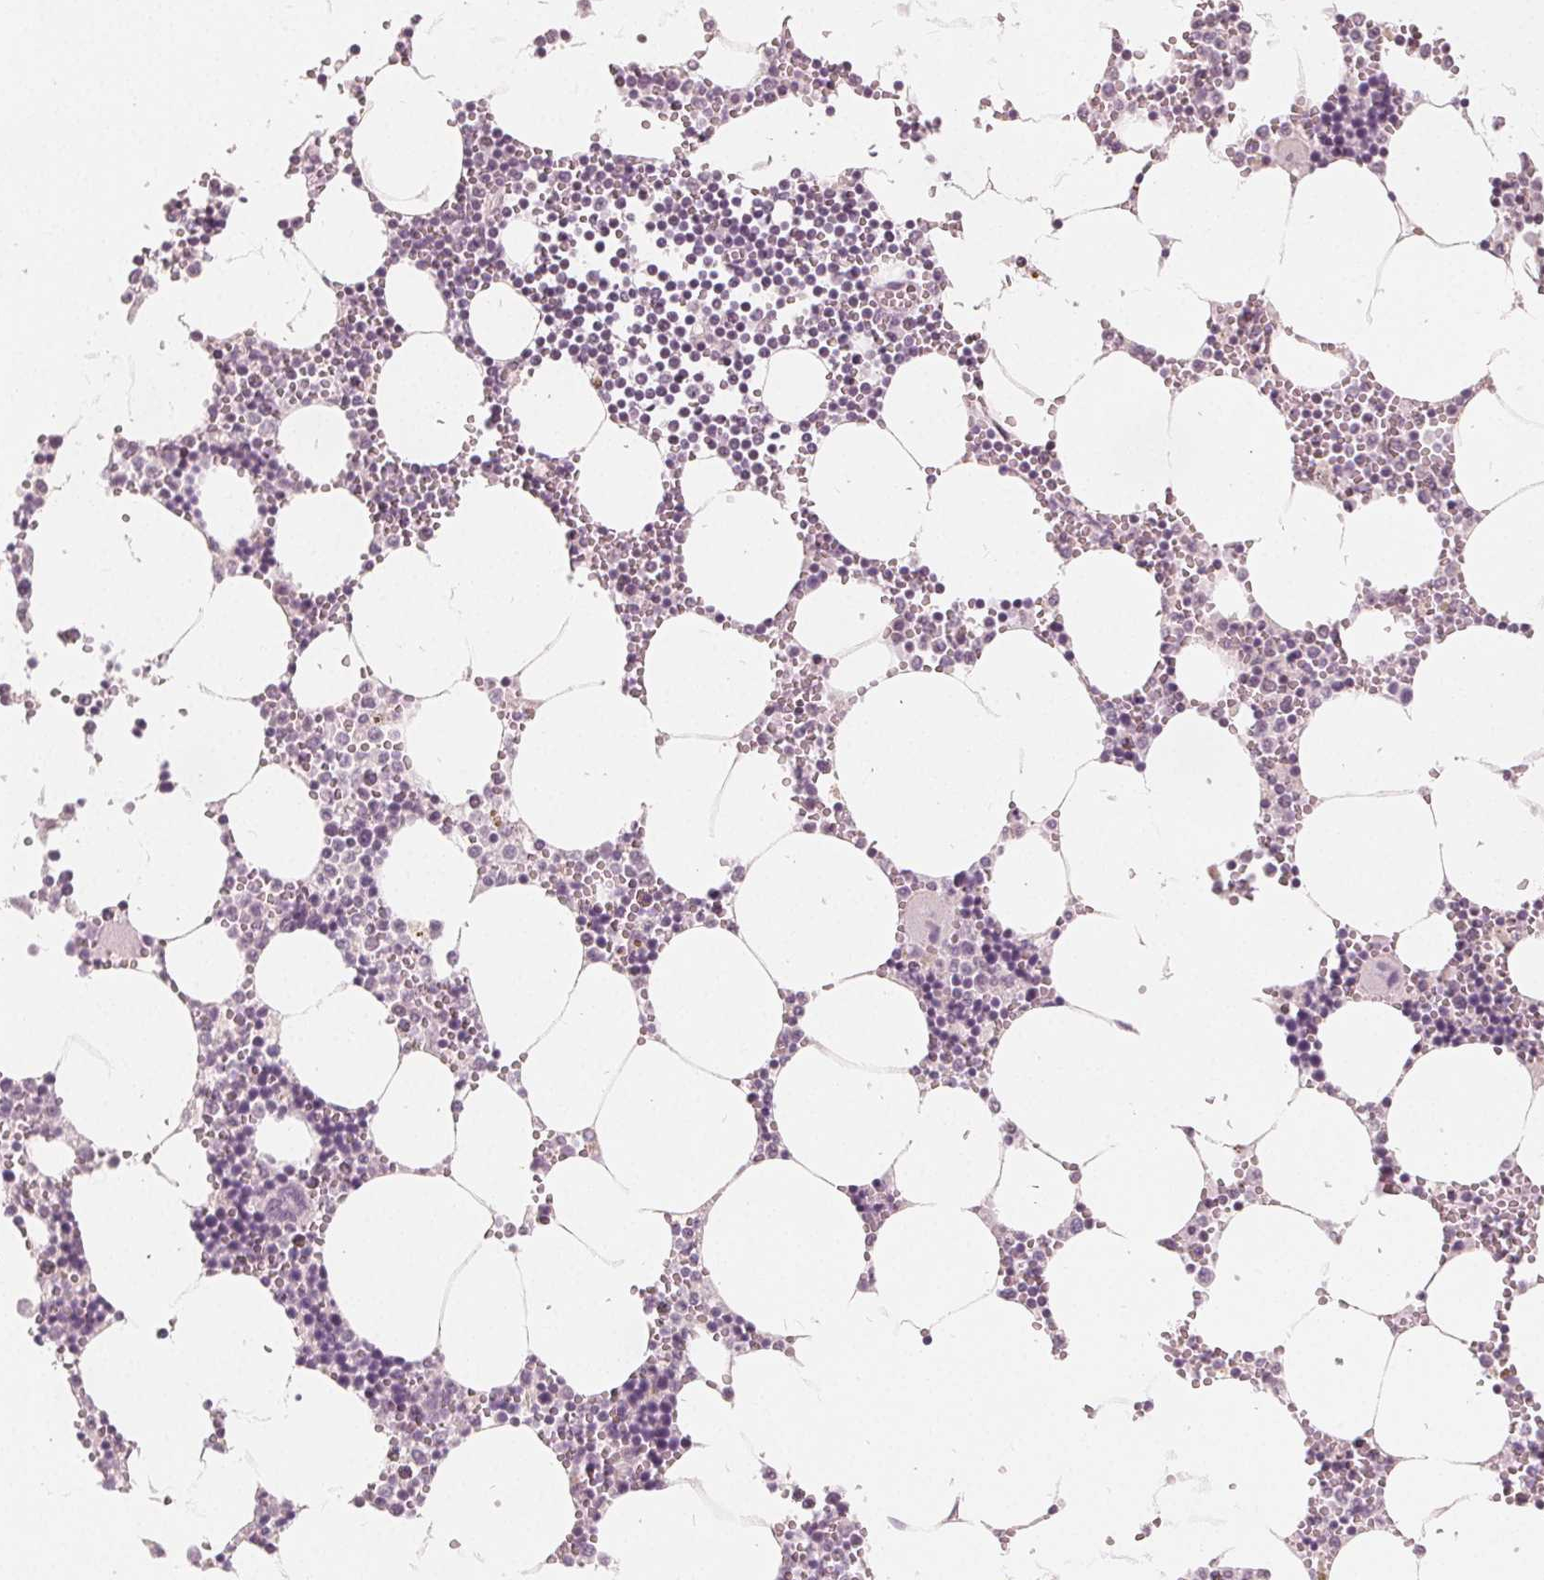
{"staining": {"intensity": "negative", "quantity": "none", "location": "none"}, "tissue": "bone marrow", "cell_type": "Hematopoietic cells", "image_type": "normal", "snomed": [{"axis": "morphology", "description": "Normal tissue, NOS"}, {"axis": "topography", "description": "Bone marrow"}], "caption": "Unremarkable bone marrow was stained to show a protein in brown. There is no significant expression in hematopoietic cells. The staining is performed using DAB (3,3'-diaminobenzidine) brown chromogen with nuclei counter-stained in using hematoxylin.", "gene": "NUP210L", "patient": {"sex": "male", "age": 54}}